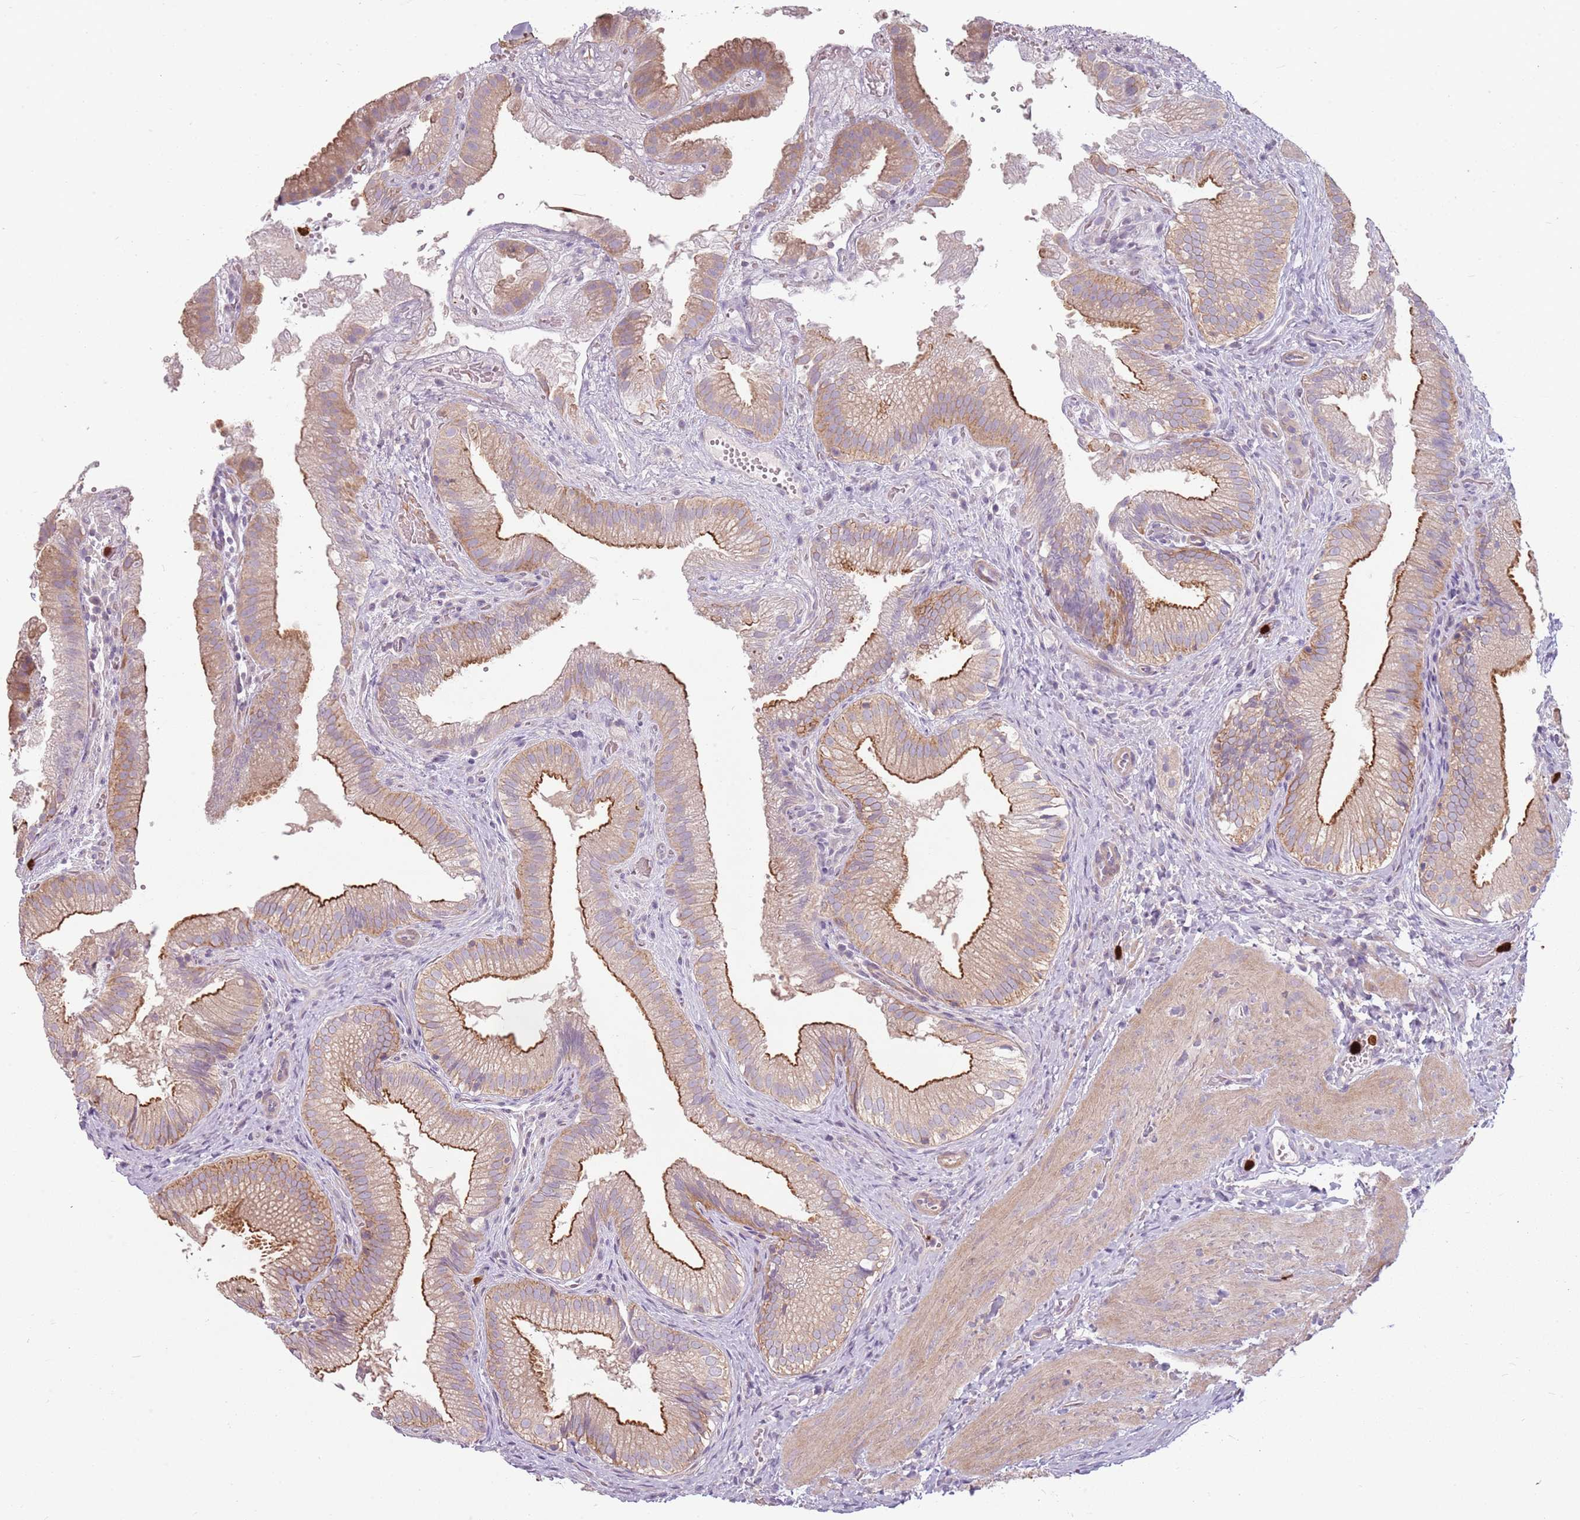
{"staining": {"intensity": "moderate", "quantity": "25%-75%", "location": "cytoplasmic/membranous"}, "tissue": "gallbladder", "cell_type": "Glandular cells", "image_type": "normal", "snomed": [{"axis": "morphology", "description": "Normal tissue, NOS"}, {"axis": "topography", "description": "Gallbladder"}], "caption": "Moderate cytoplasmic/membranous staining is present in approximately 25%-75% of glandular cells in unremarkable gallbladder.", "gene": "SPAG4", "patient": {"sex": "female", "age": 30}}